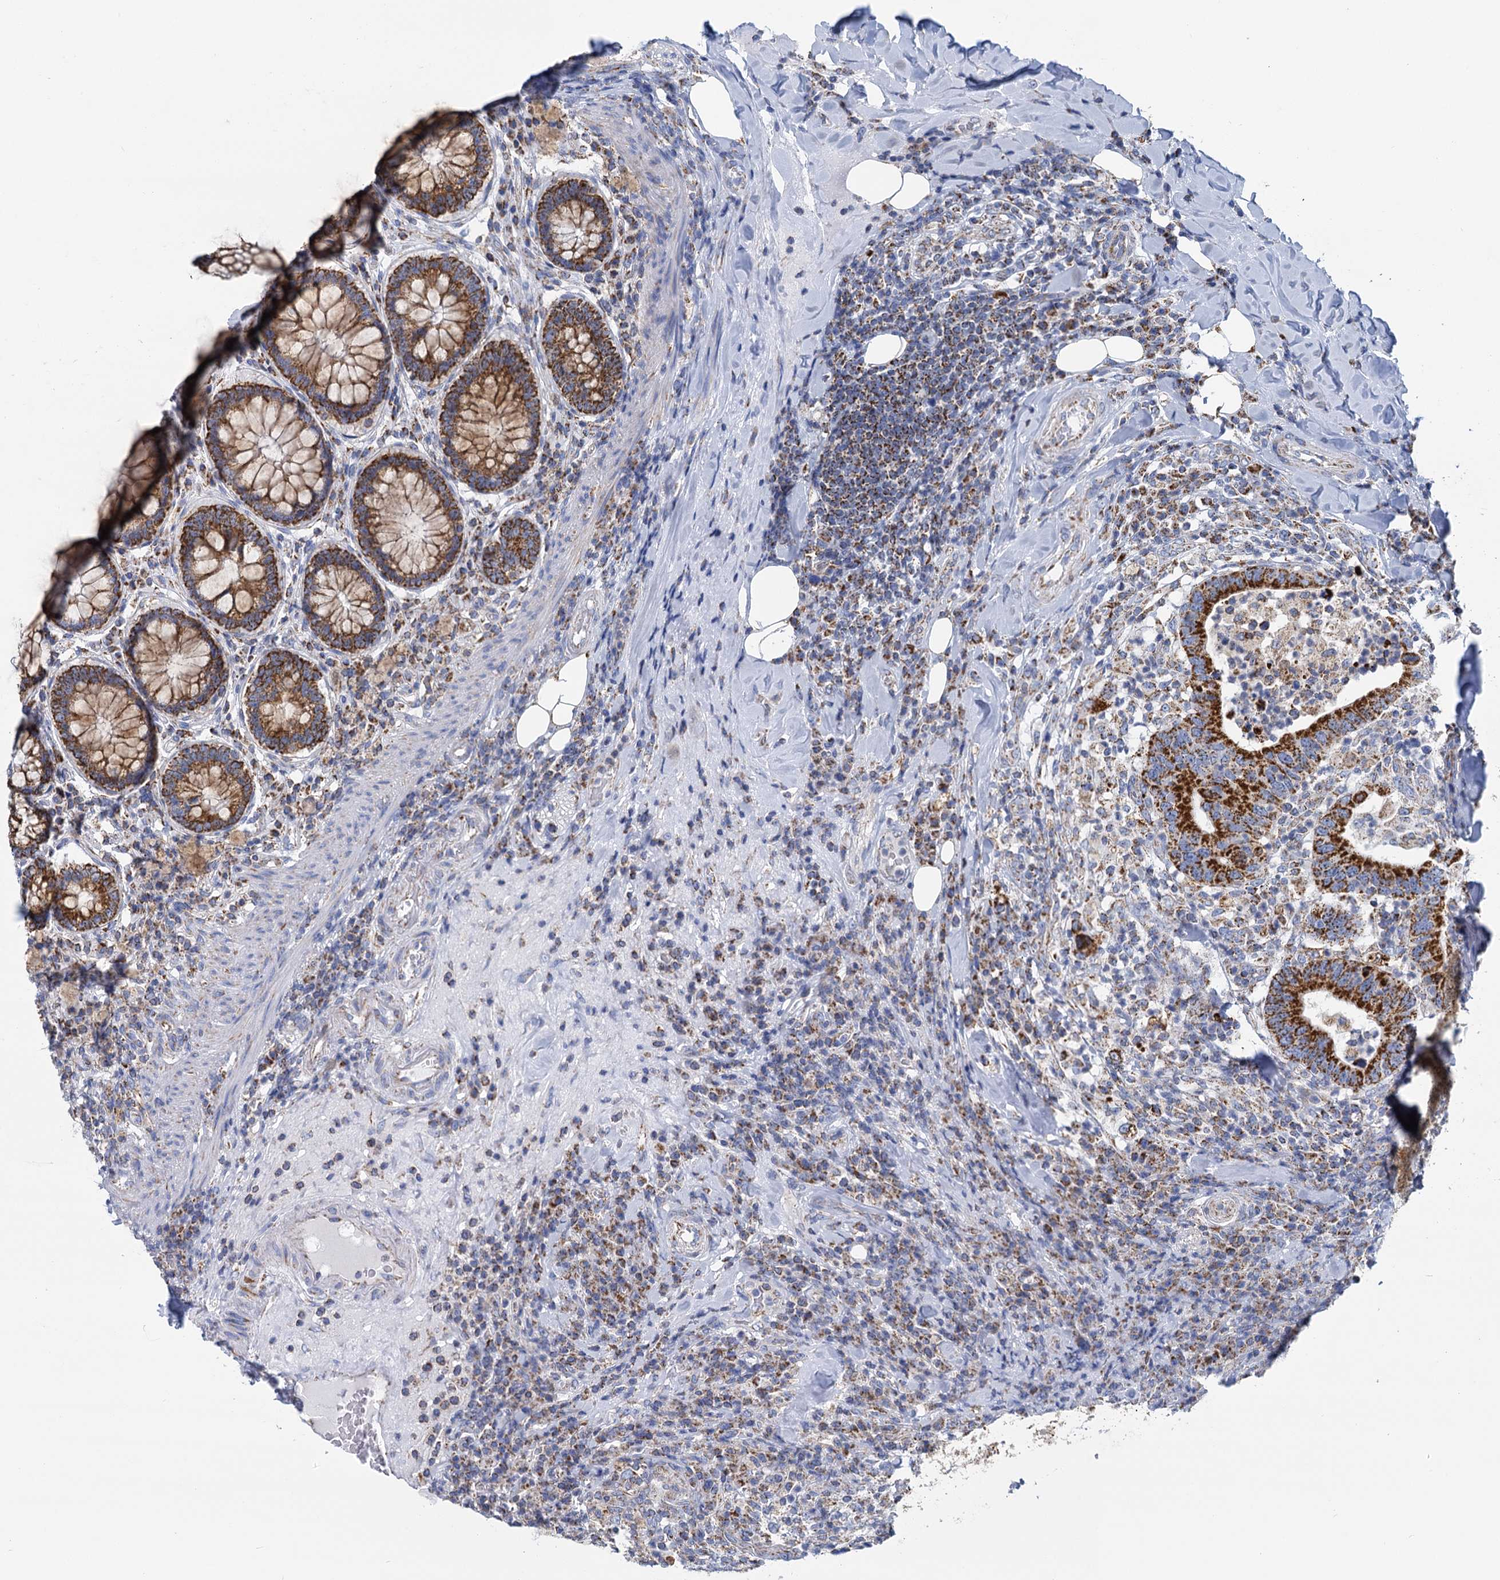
{"staining": {"intensity": "strong", "quantity": ">75%", "location": "cytoplasmic/membranous"}, "tissue": "colorectal cancer", "cell_type": "Tumor cells", "image_type": "cancer", "snomed": [{"axis": "morphology", "description": "Adenocarcinoma, NOS"}, {"axis": "topography", "description": "Colon"}], "caption": "Immunohistochemical staining of human colorectal cancer reveals high levels of strong cytoplasmic/membranous staining in about >75% of tumor cells.", "gene": "CCP110", "patient": {"sex": "female", "age": 66}}